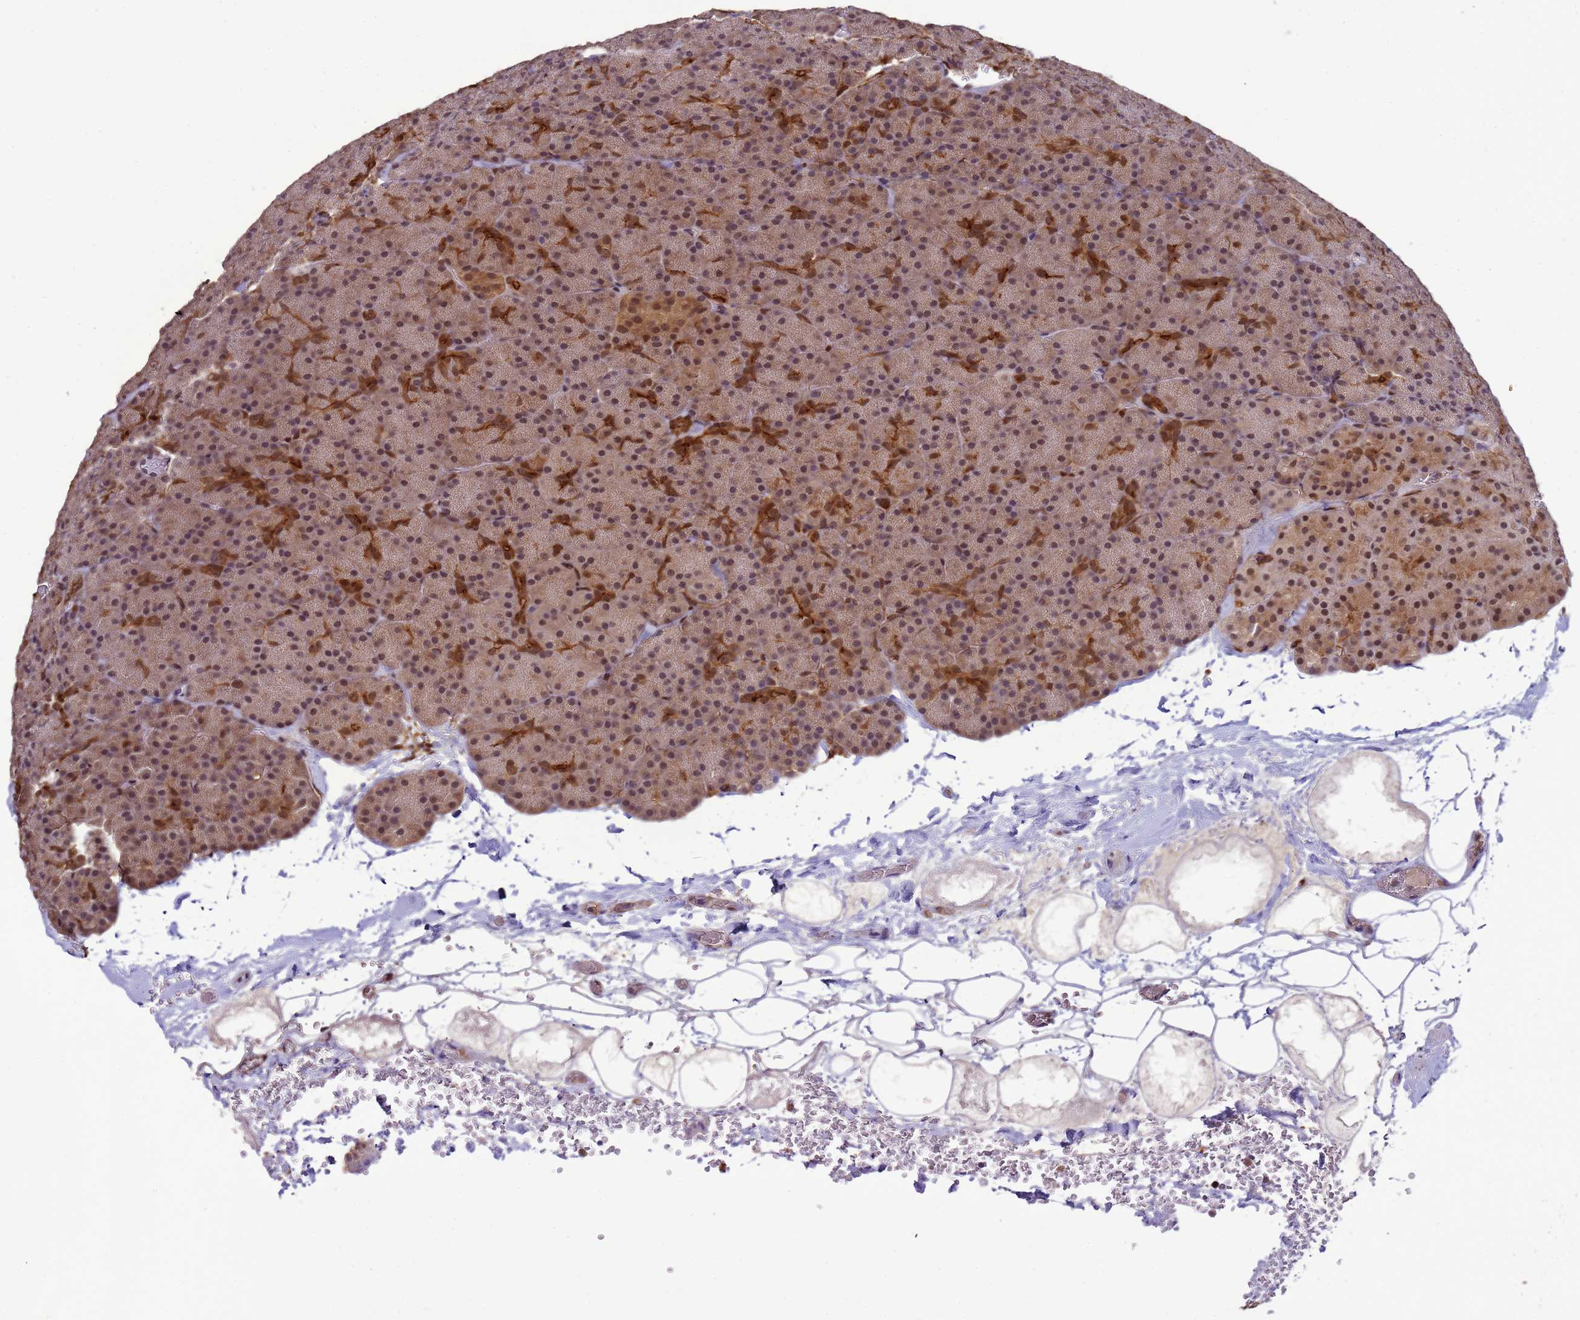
{"staining": {"intensity": "moderate", "quantity": ">75%", "location": "cytoplasmic/membranous,nuclear"}, "tissue": "pancreas", "cell_type": "Exocrine glandular cells", "image_type": "normal", "snomed": [{"axis": "morphology", "description": "Normal tissue, NOS"}, {"axis": "morphology", "description": "Carcinoid, malignant, NOS"}, {"axis": "topography", "description": "Pancreas"}], "caption": "IHC histopathology image of benign pancreas: human pancreas stained using immunohistochemistry shows medium levels of moderate protein expression localized specifically in the cytoplasmic/membranous,nuclear of exocrine glandular cells, appearing as a cytoplasmic/membranous,nuclear brown color.", "gene": "ZBTB5", "patient": {"sex": "female", "age": 35}}